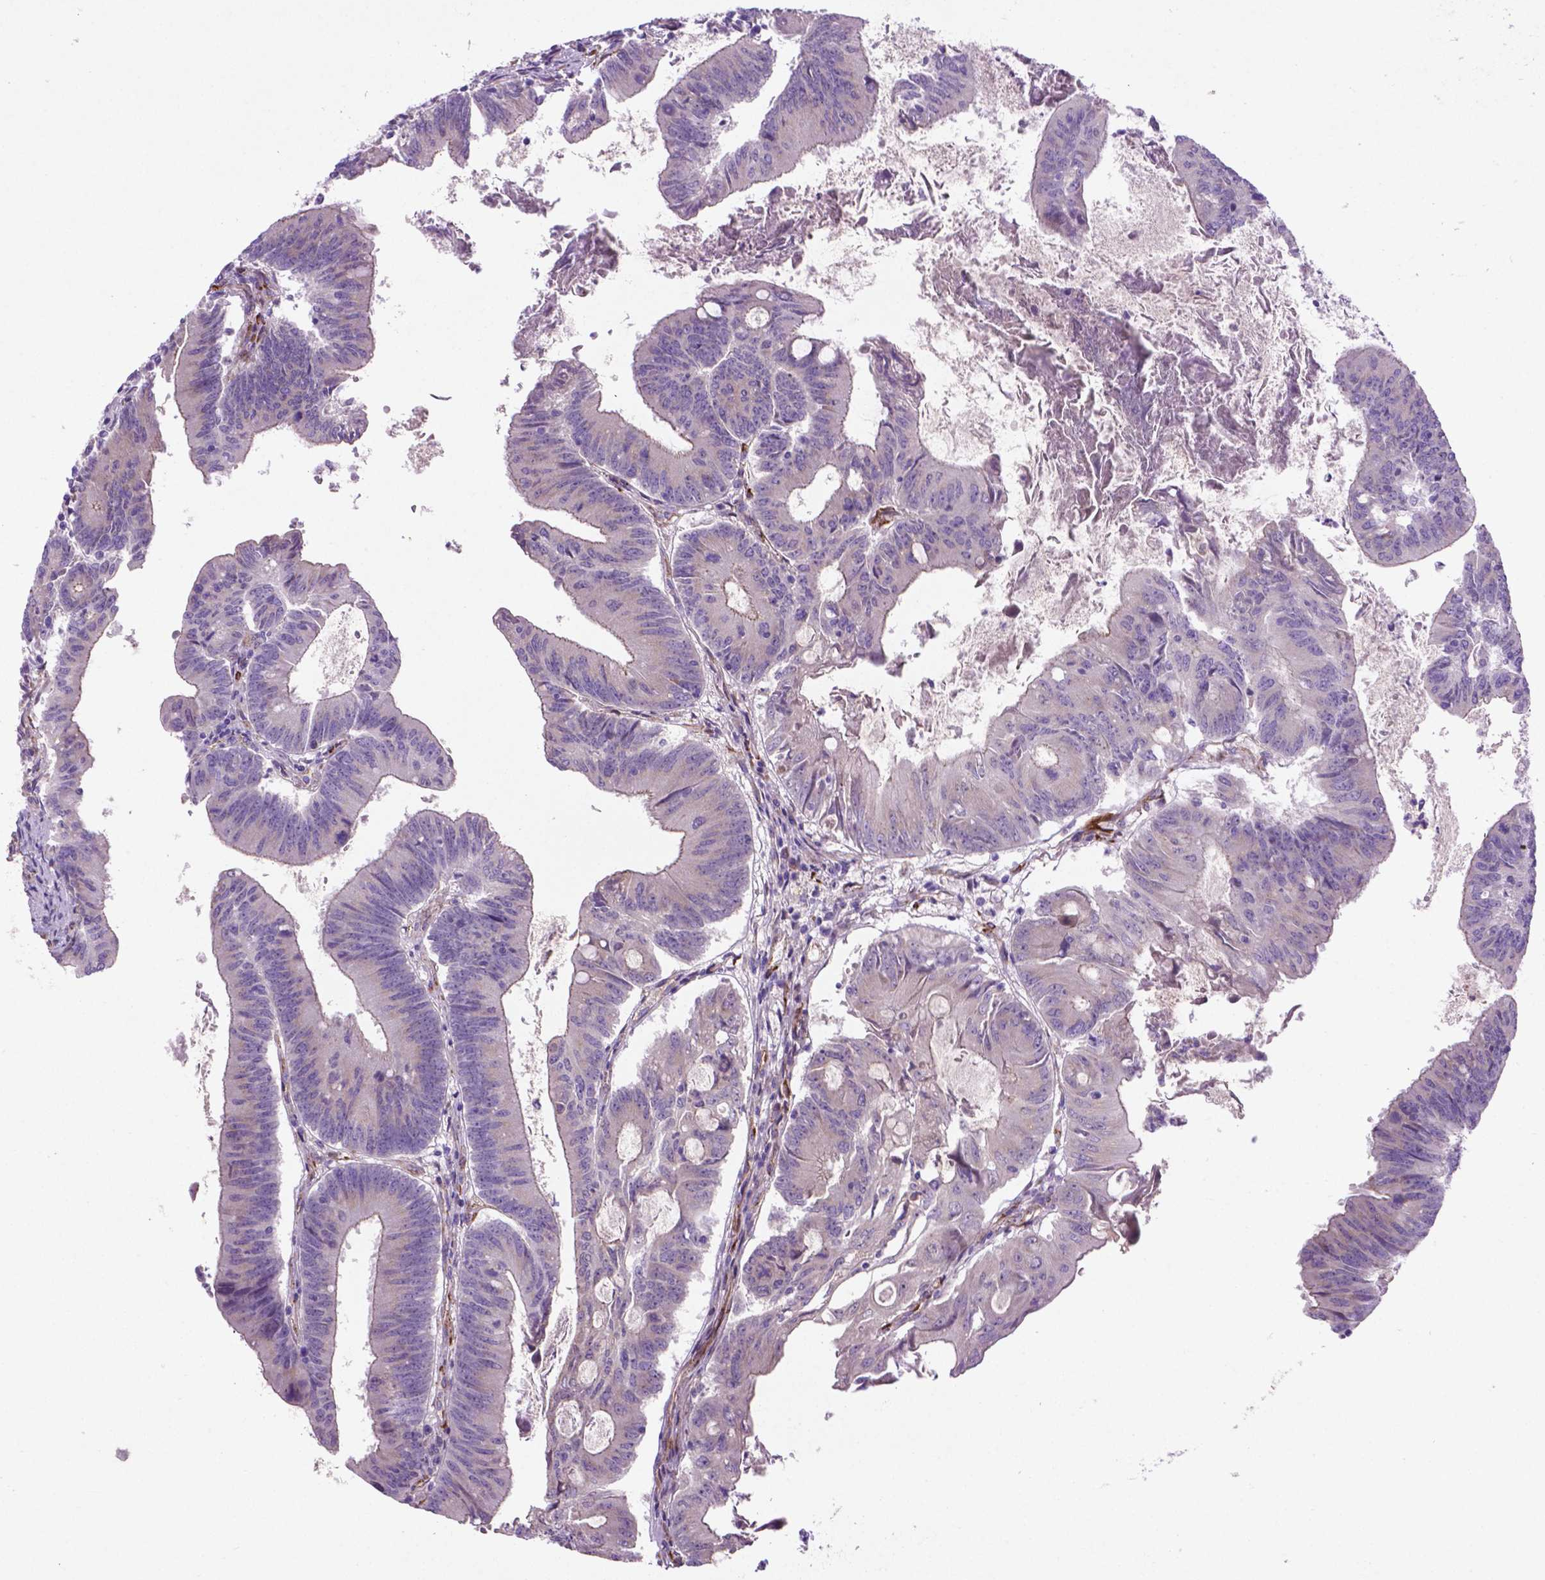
{"staining": {"intensity": "negative", "quantity": "none", "location": "none"}, "tissue": "colorectal cancer", "cell_type": "Tumor cells", "image_type": "cancer", "snomed": [{"axis": "morphology", "description": "Adenocarcinoma, NOS"}, {"axis": "topography", "description": "Colon"}], "caption": "DAB (3,3'-diaminobenzidine) immunohistochemical staining of human colorectal cancer shows no significant expression in tumor cells.", "gene": "CCER2", "patient": {"sex": "female", "age": 70}}